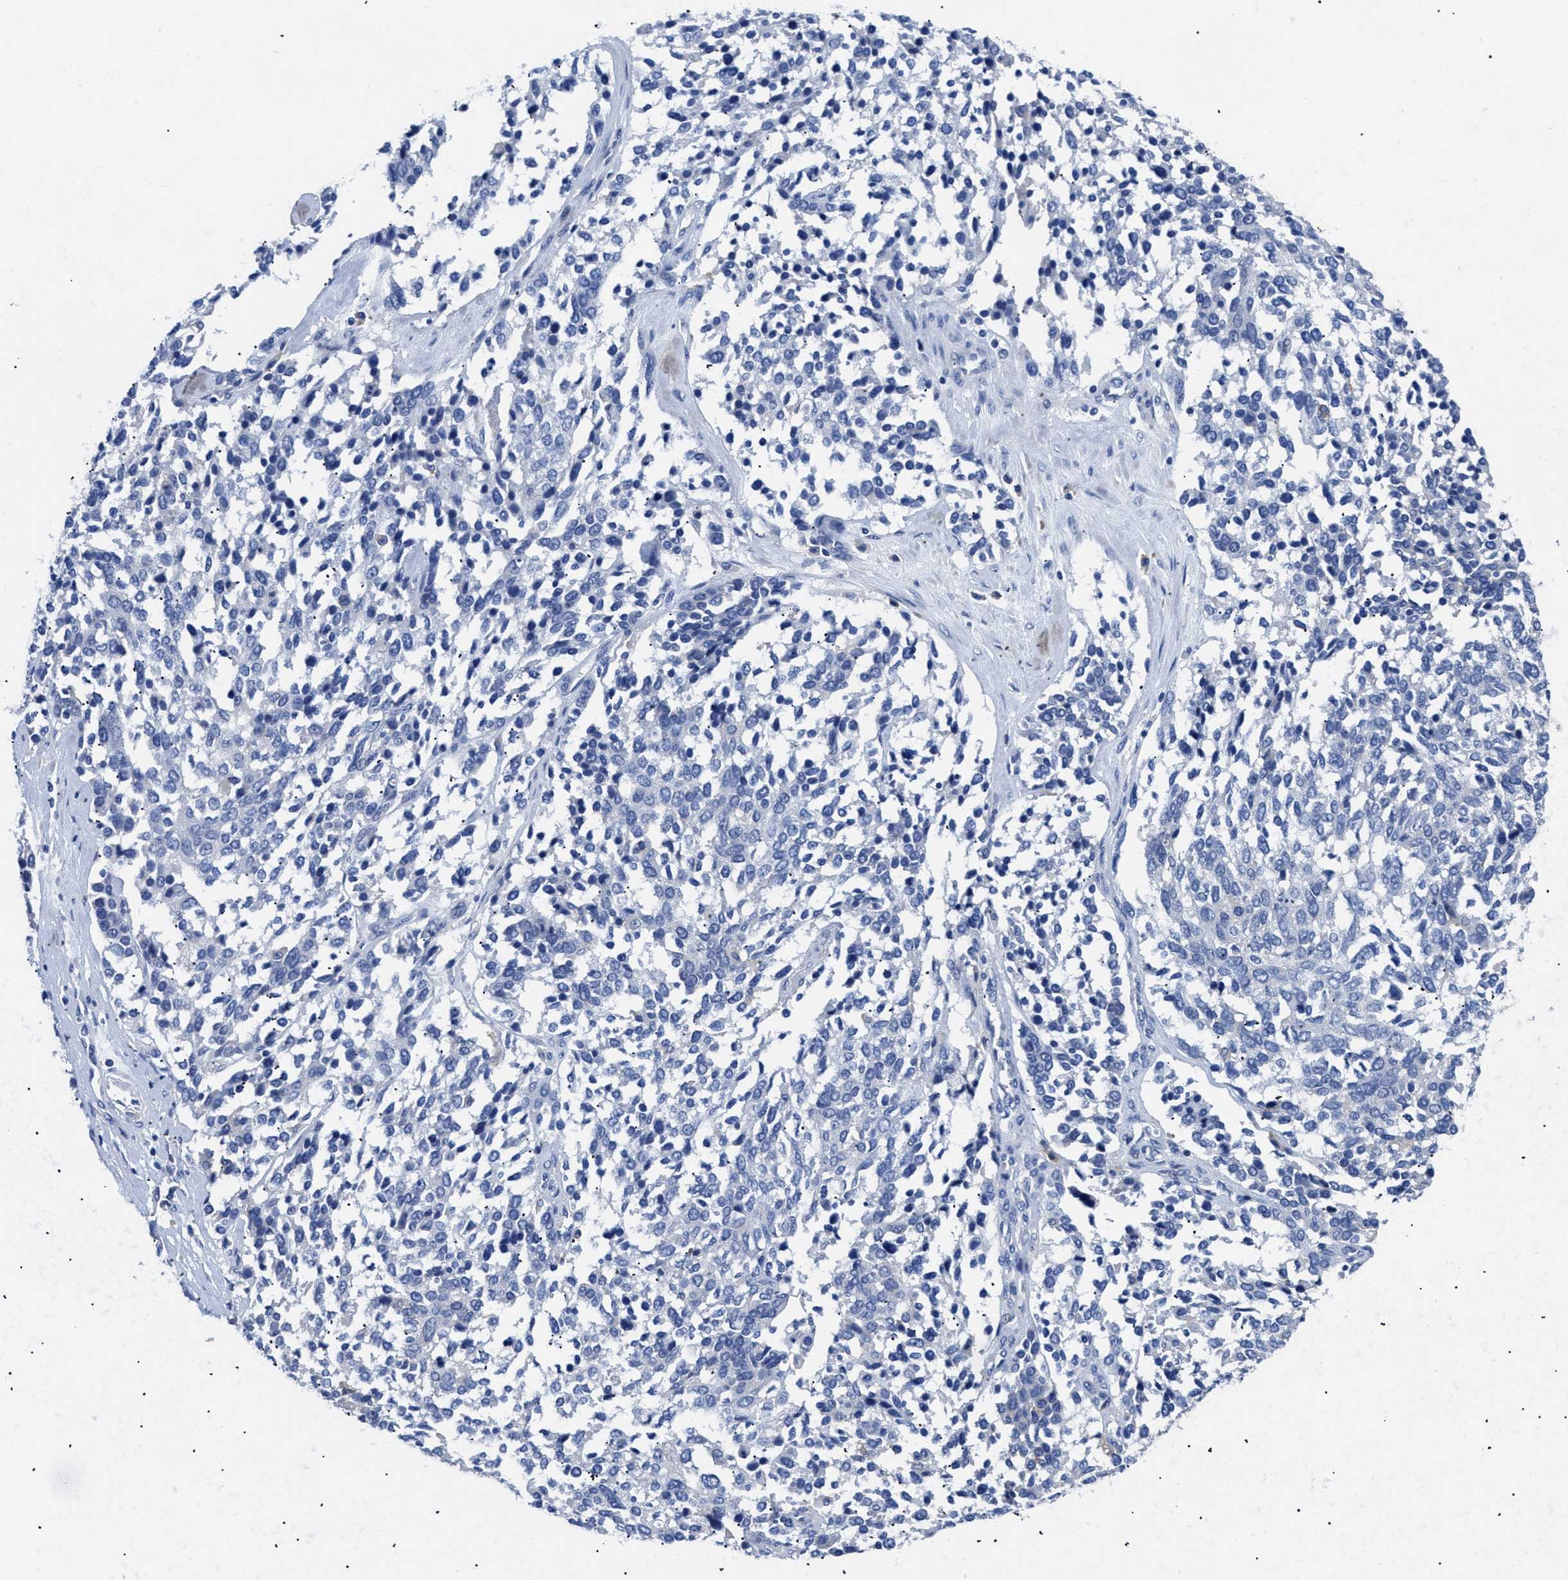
{"staining": {"intensity": "negative", "quantity": "none", "location": "none"}, "tissue": "ovarian cancer", "cell_type": "Tumor cells", "image_type": "cancer", "snomed": [{"axis": "morphology", "description": "Cystadenocarcinoma, serous, NOS"}, {"axis": "topography", "description": "Ovary"}], "caption": "Tumor cells are negative for brown protein staining in ovarian cancer (serous cystadenocarcinoma).", "gene": "HLA-DPA1", "patient": {"sex": "female", "age": 44}}